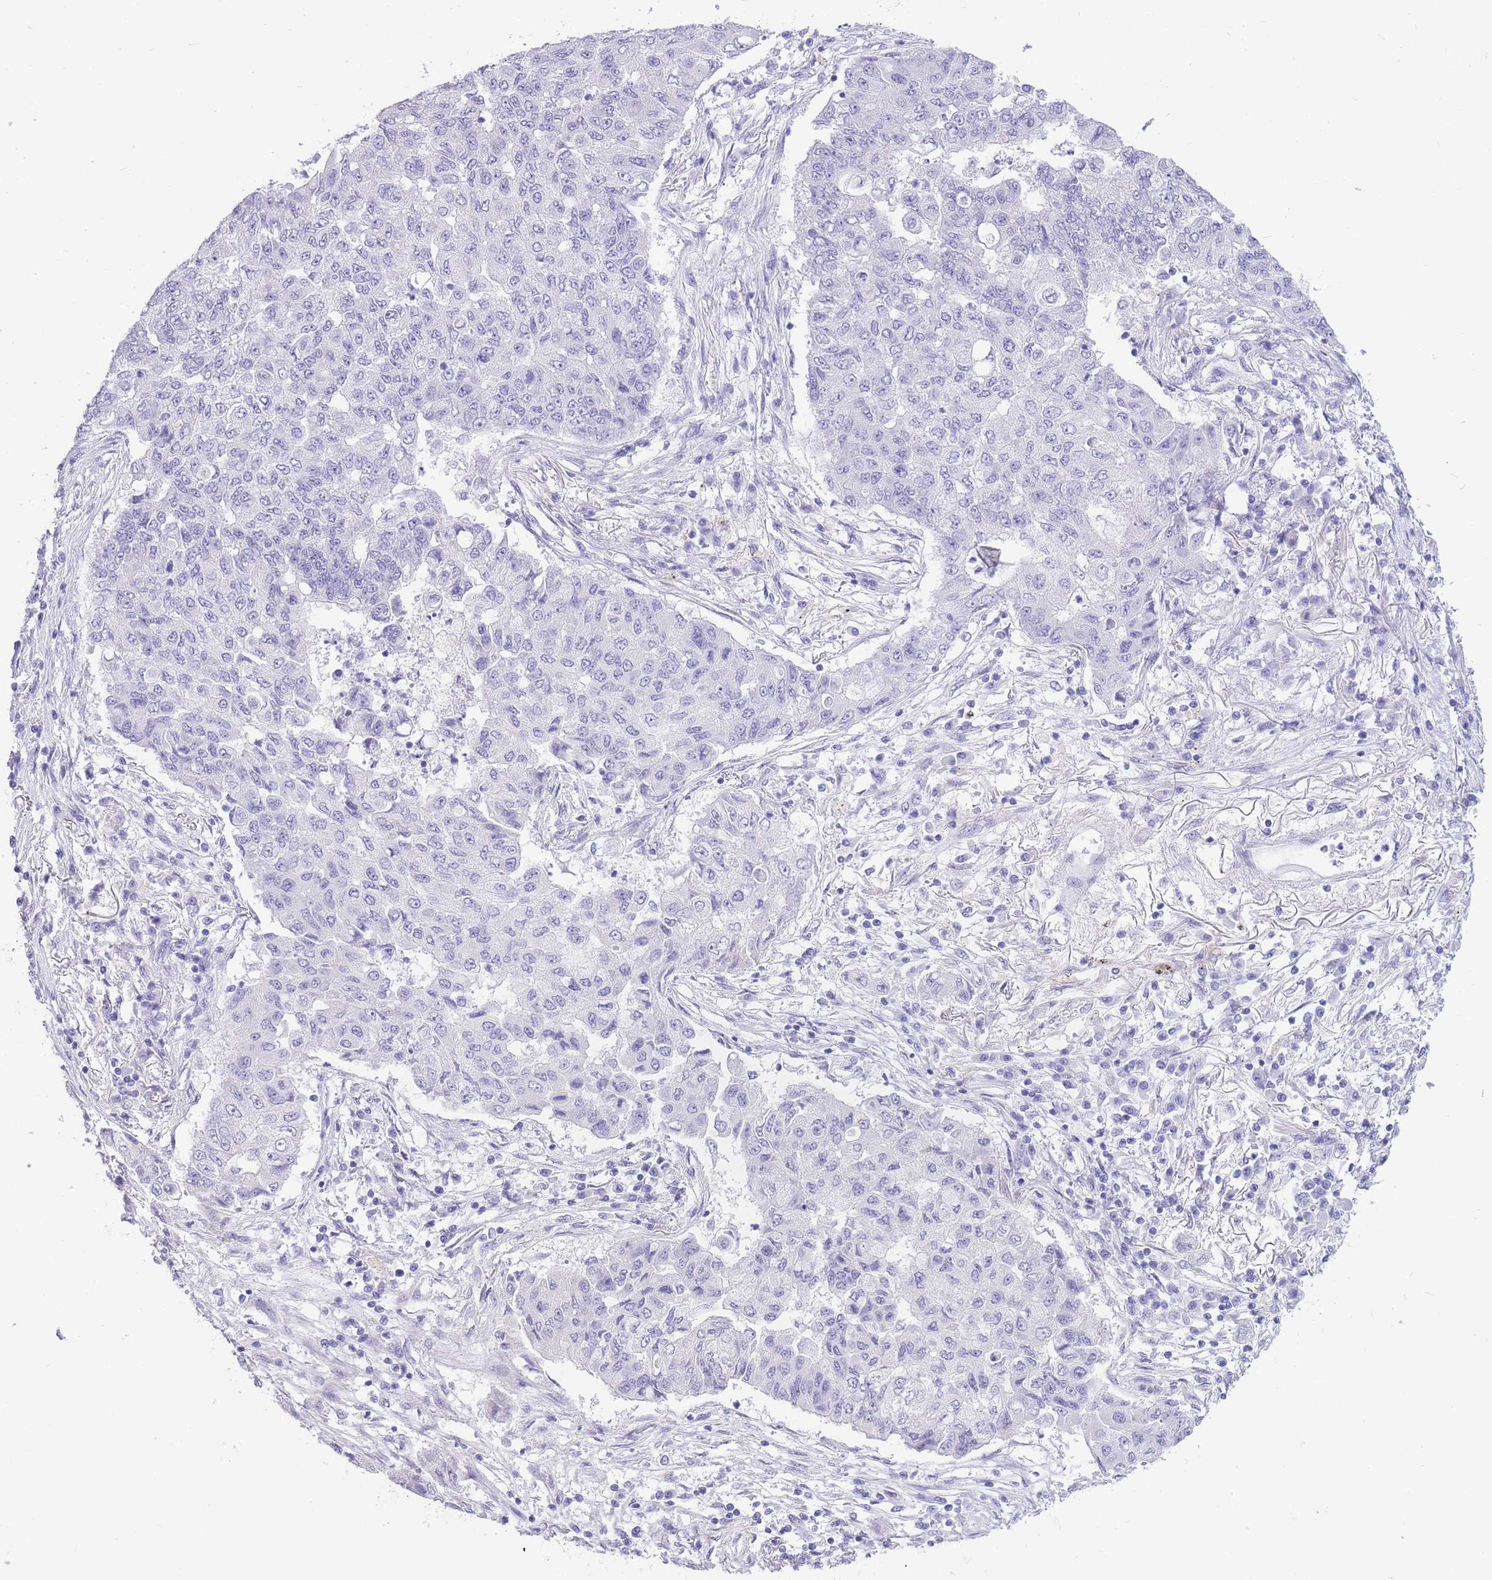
{"staining": {"intensity": "negative", "quantity": "none", "location": "none"}, "tissue": "lung cancer", "cell_type": "Tumor cells", "image_type": "cancer", "snomed": [{"axis": "morphology", "description": "Squamous cell carcinoma, NOS"}, {"axis": "topography", "description": "Lung"}], "caption": "Tumor cells are negative for protein expression in human lung cancer (squamous cell carcinoma).", "gene": "ZNF311", "patient": {"sex": "male", "age": 74}}